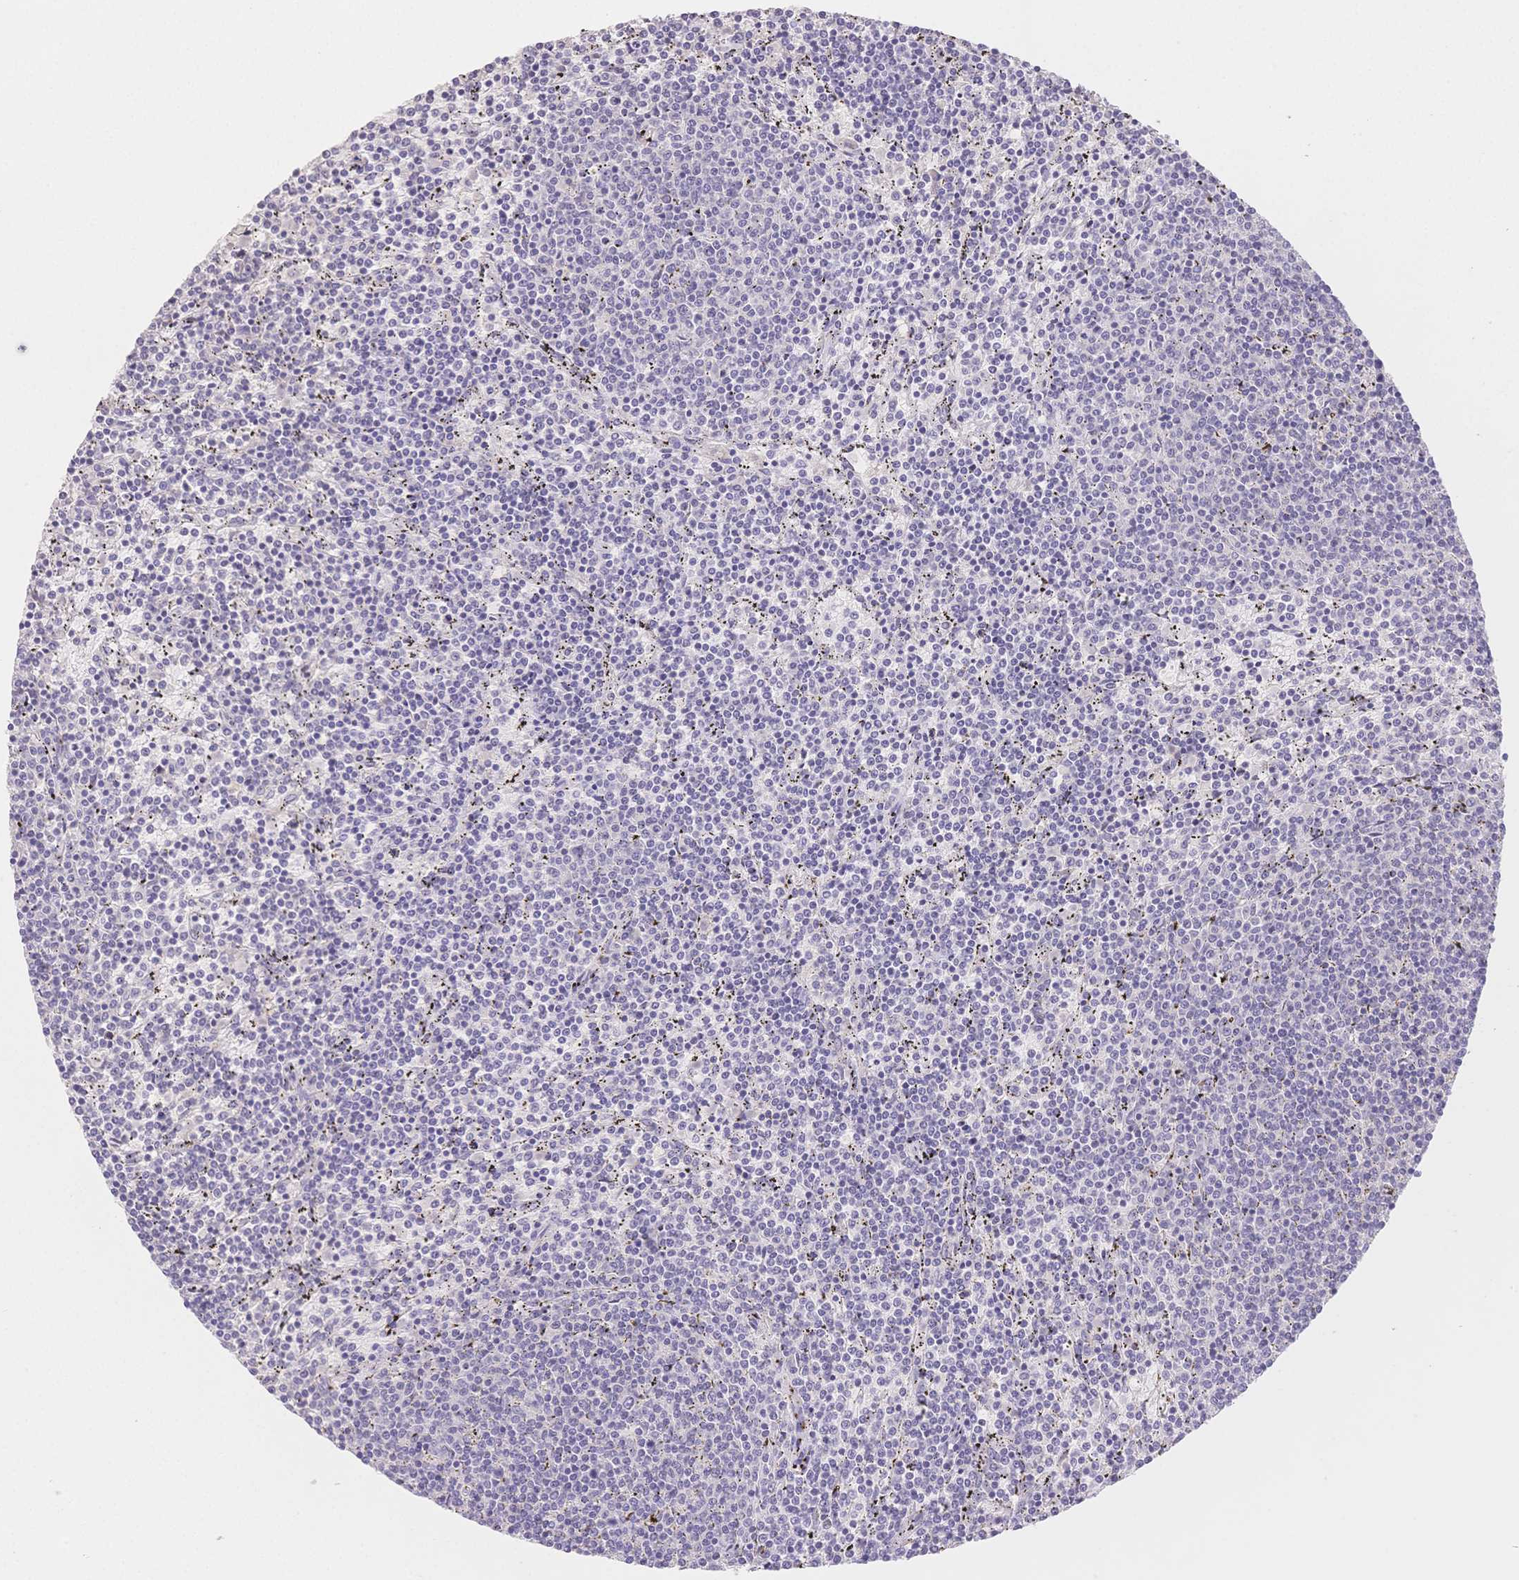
{"staining": {"intensity": "negative", "quantity": "none", "location": "none"}, "tissue": "lymphoma", "cell_type": "Tumor cells", "image_type": "cancer", "snomed": [{"axis": "morphology", "description": "Malignant lymphoma, non-Hodgkin's type, Low grade"}, {"axis": "topography", "description": "Spleen"}], "caption": "High magnification brightfield microscopy of lymphoma stained with DAB (3,3'-diaminobenzidine) (brown) and counterstained with hematoxylin (blue): tumor cells show no significant expression. The staining was performed using DAB to visualize the protein expression in brown, while the nuclei were stained in blue with hematoxylin (Magnification: 20x).", "gene": "SUV39H2", "patient": {"sex": "female", "age": 50}}